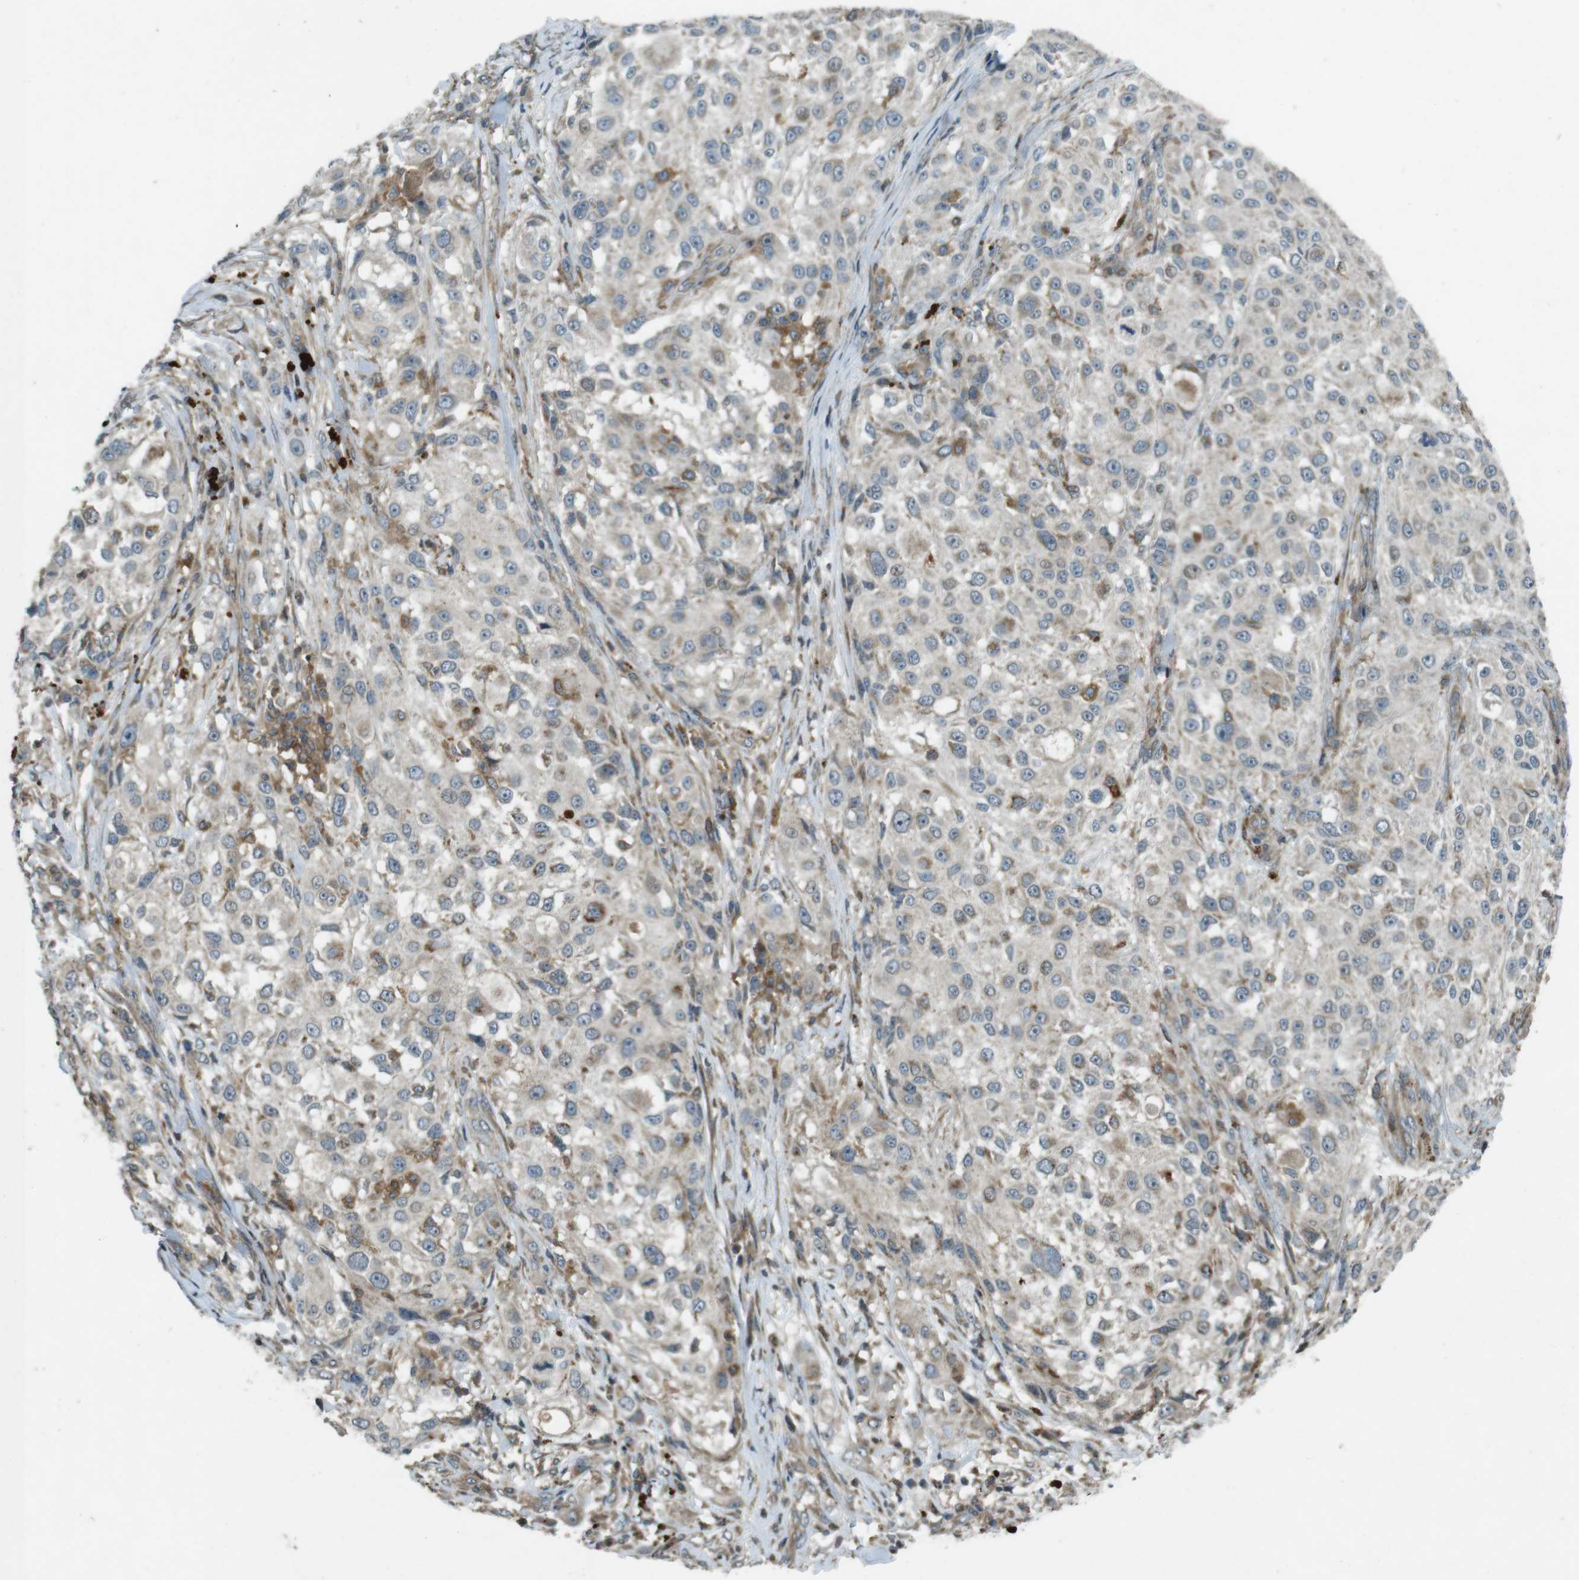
{"staining": {"intensity": "negative", "quantity": "none", "location": "none"}, "tissue": "melanoma", "cell_type": "Tumor cells", "image_type": "cancer", "snomed": [{"axis": "morphology", "description": "Necrosis, NOS"}, {"axis": "morphology", "description": "Malignant melanoma, NOS"}, {"axis": "topography", "description": "Skin"}], "caption": "Immunohistochemistry of melanoma displays no expression in tumor cells.", "gene": "ZYX", "patient": {"sex": "female", "age": 87}}